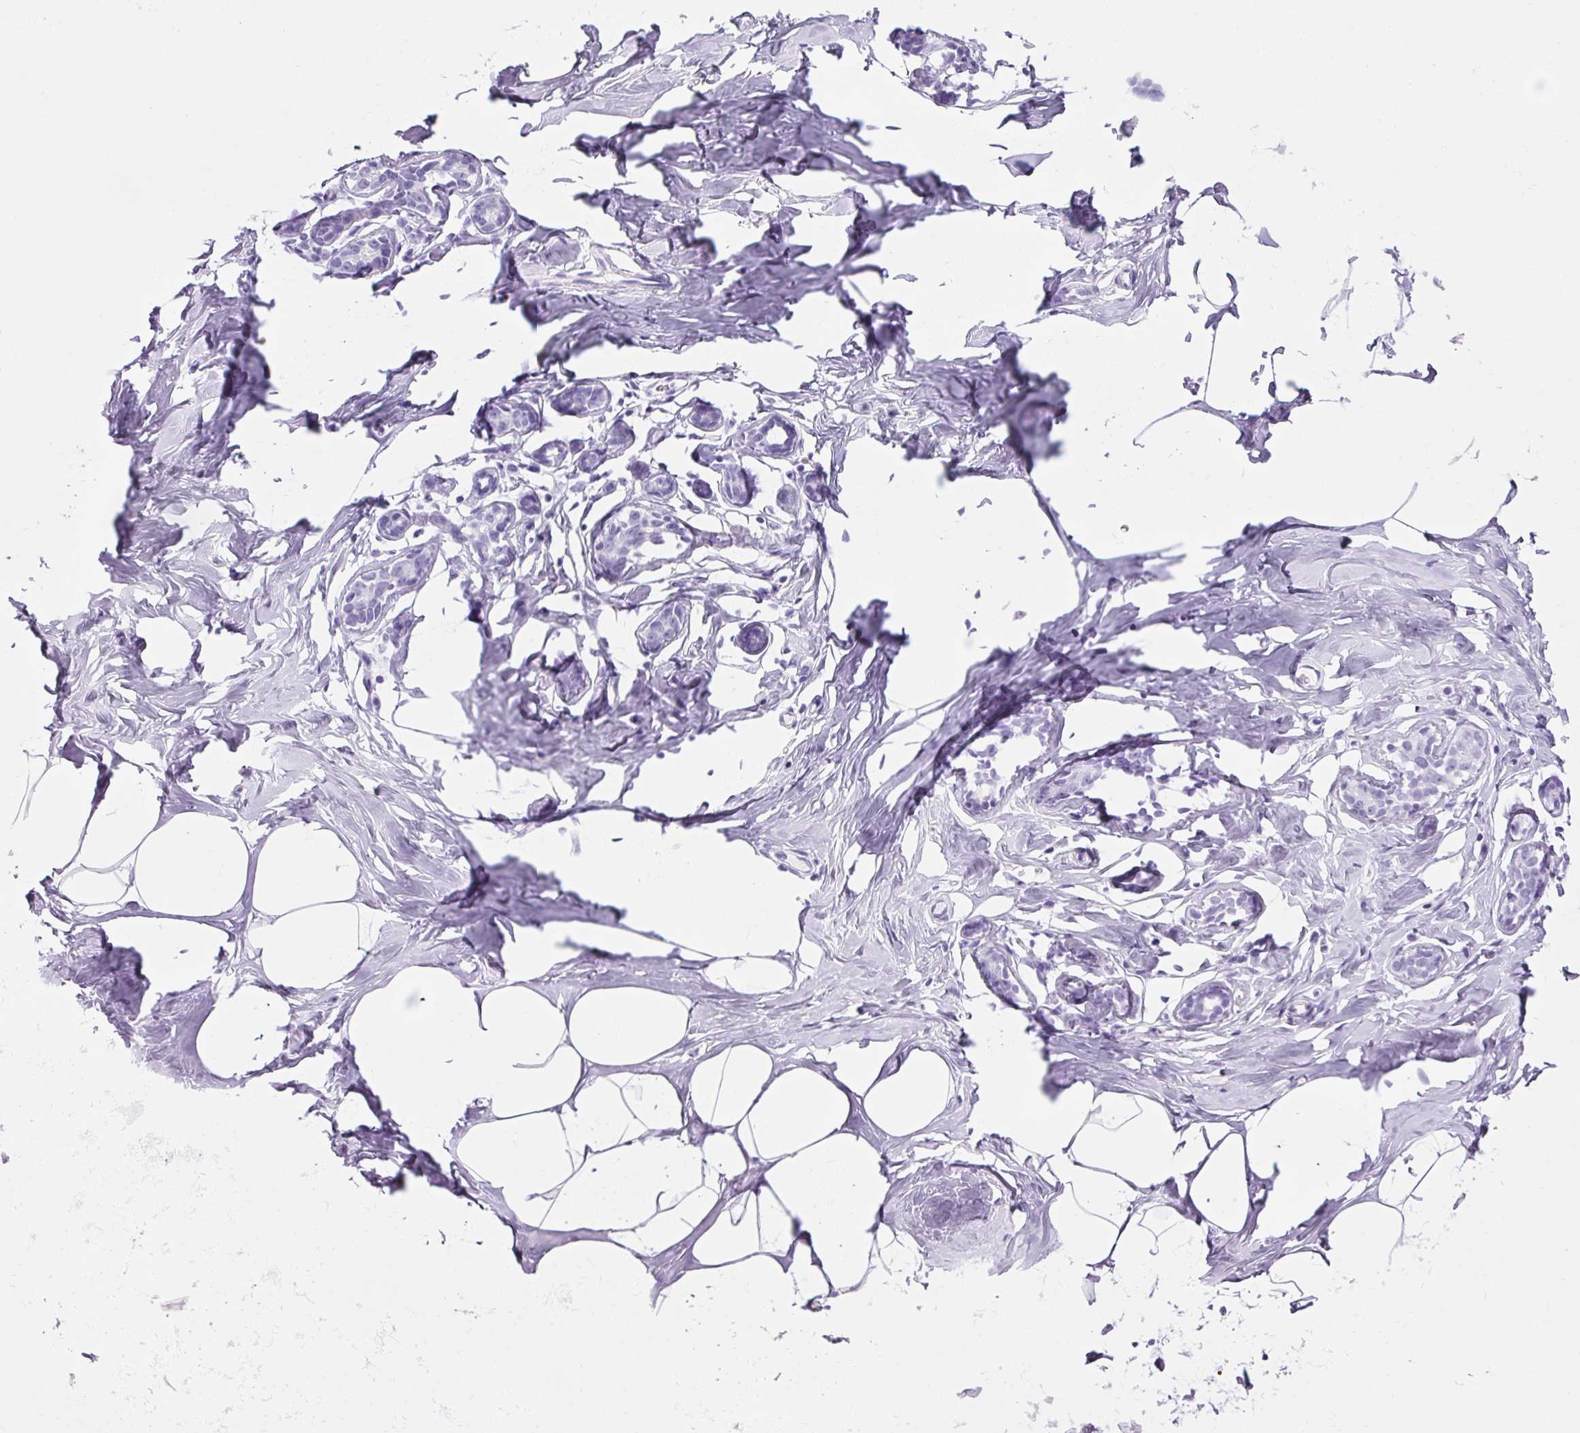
{"staining": {"intensity": "negative", "quantity": "none", "location": "none"}, "tissue": "breast", "cell_type": "Adipocytes", "image_type": "normal", "snomed": [{"axis": "morphology", "description": "Normal tissue, NOS"}, {"axis": "topography", "description": "Breast"}], "caption": "Immunohistochemistry (IHC) of benign breast demonstrates no positivity in adipocytes. The staining was performed using DAB to visualize the protein expression in brown, while the nuclei were stained in blue with hematoxylin (Magnification: 20x).", "gene": "PPP1R1A", "patient": {"sex": "female", "age": 32}}